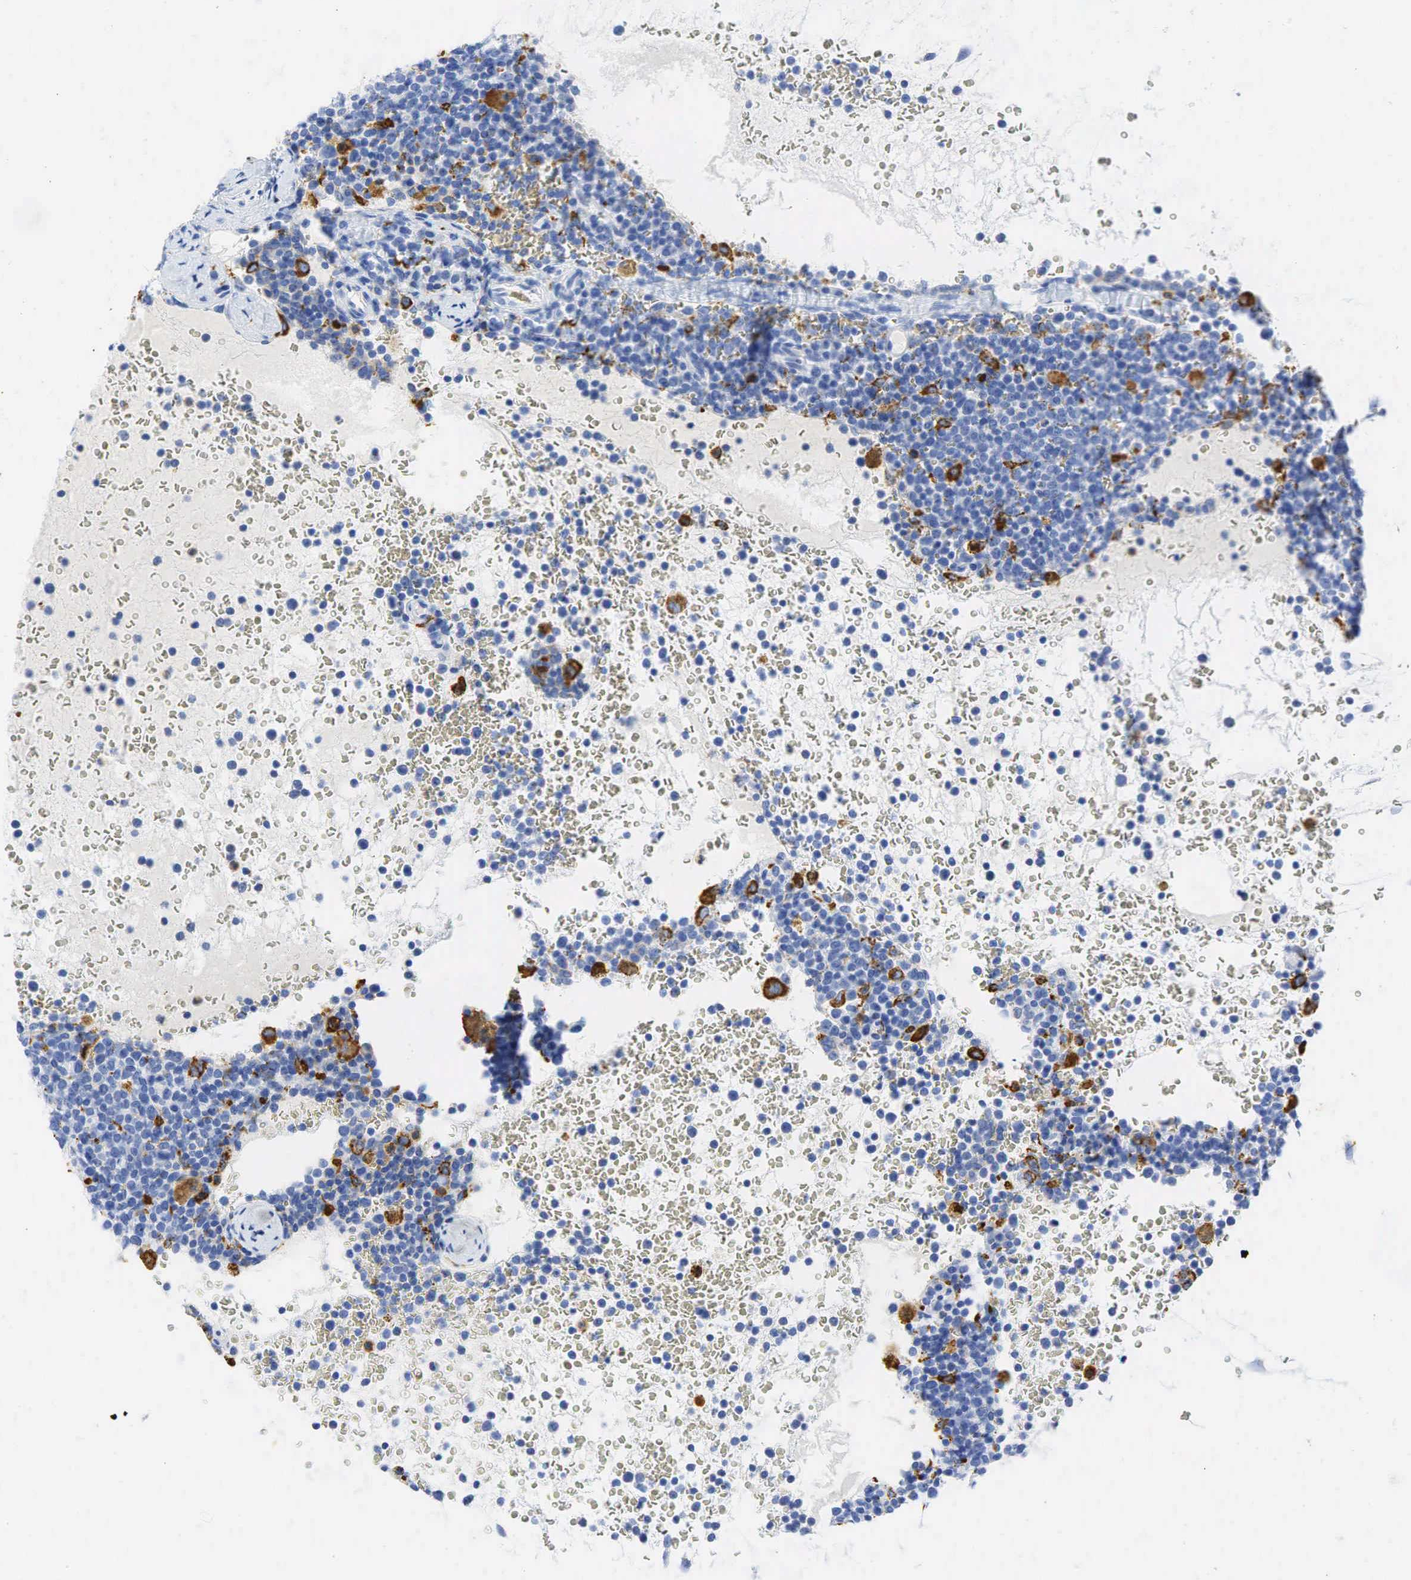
{"staining": {"intensity": "negative", "quantity": "none", "location": "none"}, "tissue": "lymphoma", "cell_type": "Tumor cells", "image_type": "cancer", "snomed": [{"axis": "morphology", "description": "Malignant lymphoma, non-Hodgkin's type, High grade"}, {"axis": "topography", "description": "Lymph node"}], "caption": "Immunohistochemistry micrograph of neoplastic tissue: human high-grade malignant lymphoma, non-Hodgkin's type stained with DAB exhibits no significant protein expression in tumor cells. The staining was performed using DAB (3,3'-diaminobenzidine) to visualize the protein expression in brown, while the nuclei were stained in blue with hematoxylin (Magnification: 20x).", "gene": "CD68", "patient": {"sex": "female", "age": 76}}